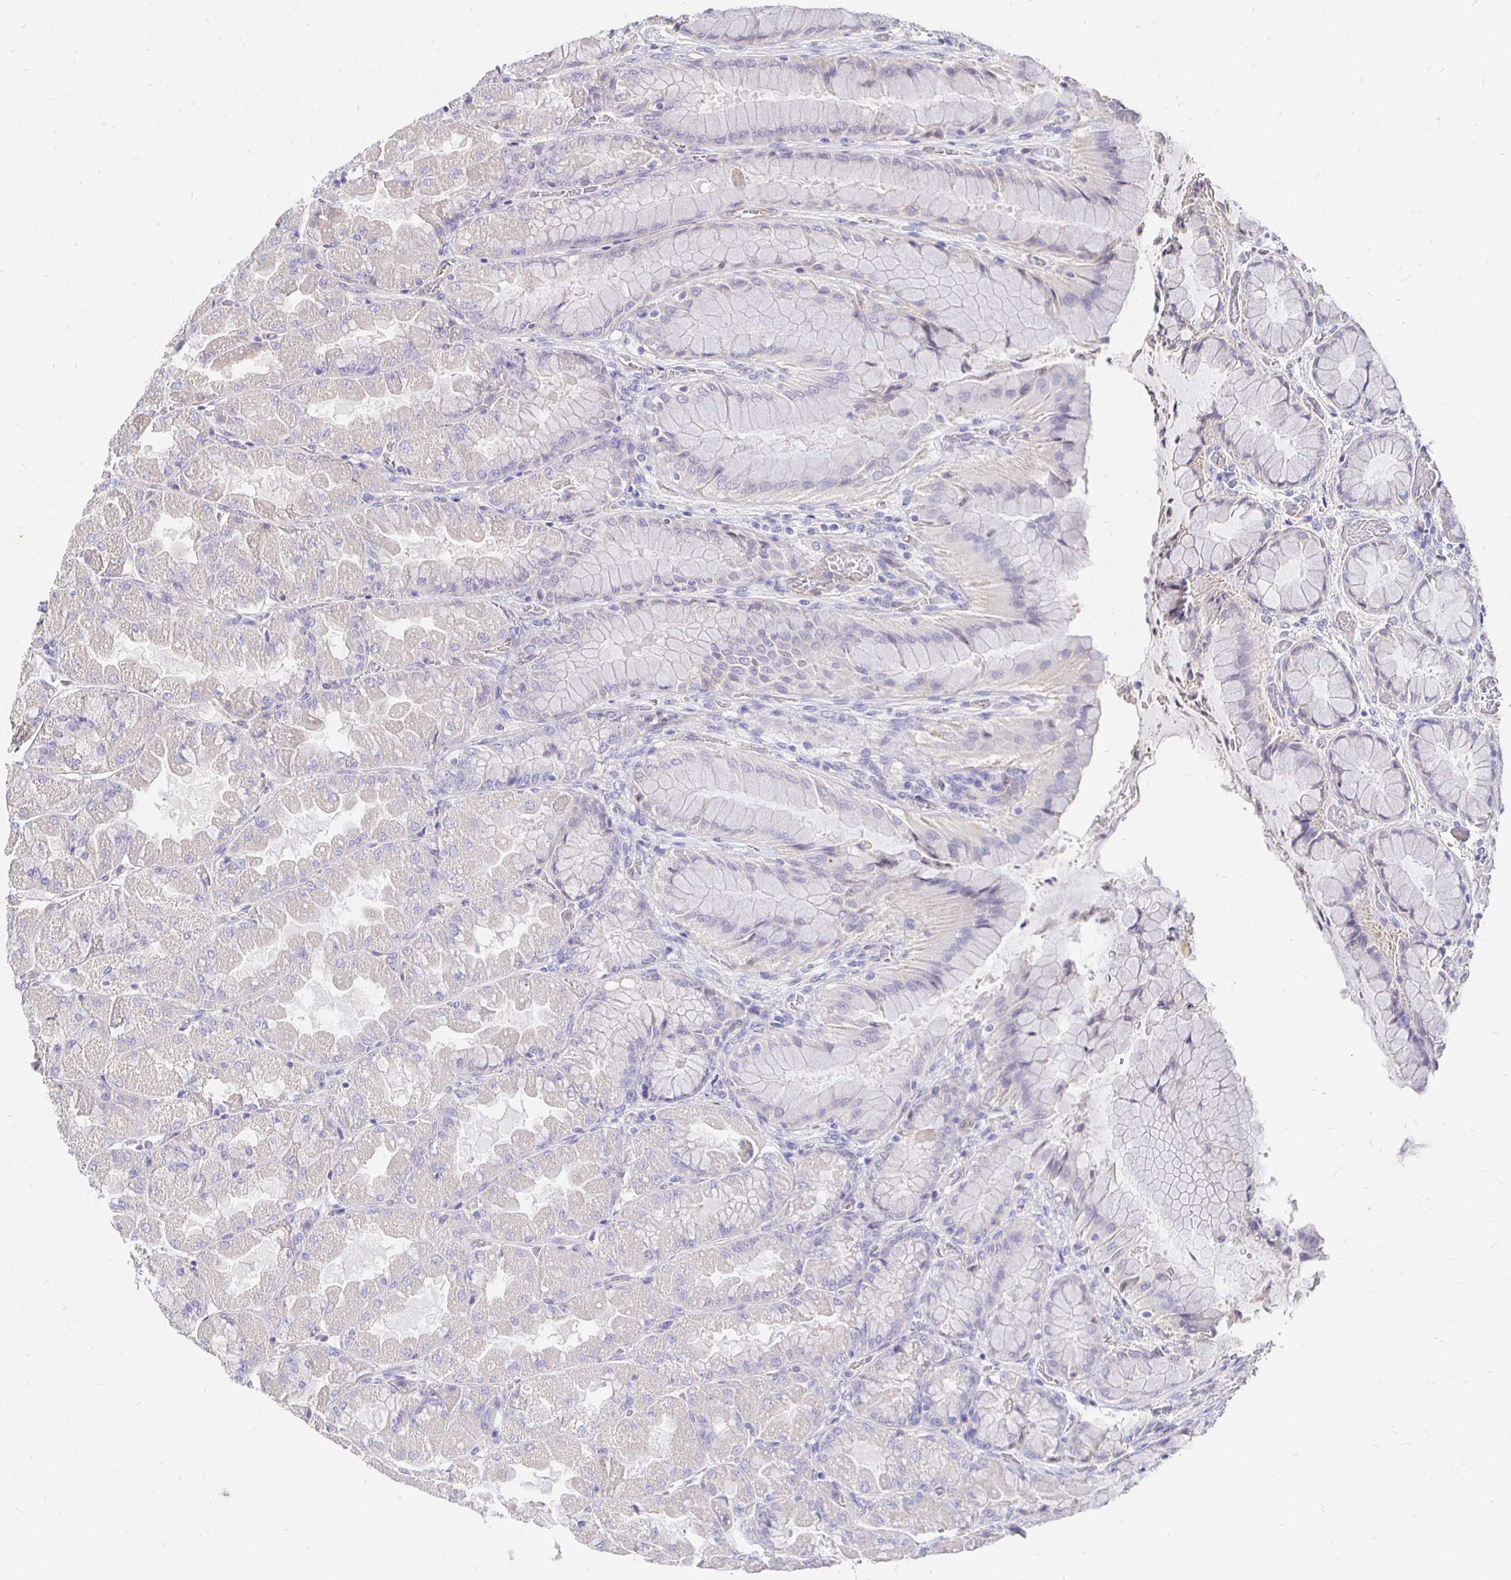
{"staining": {"intensity": "weak", "quantity": "<25%", "location": "cytoplasmic/membranous"}, "tissue": "stomach", "cell_type": "Glandular cells", "image_type": "normal", "snomed": [{"axis": "morphology", "description": "Normal tissue, NOS"}, {"axis": "topography", "description": "Stomach"}], "caption": "Immunohistochemistry (IHC) micrograph of normal stomach: human stomach stained with DAB exhibits no significant protein expression in glandular cells.", "gene": "PALM2AKAP2", "patient": {"sex": "female", "age": 61}}